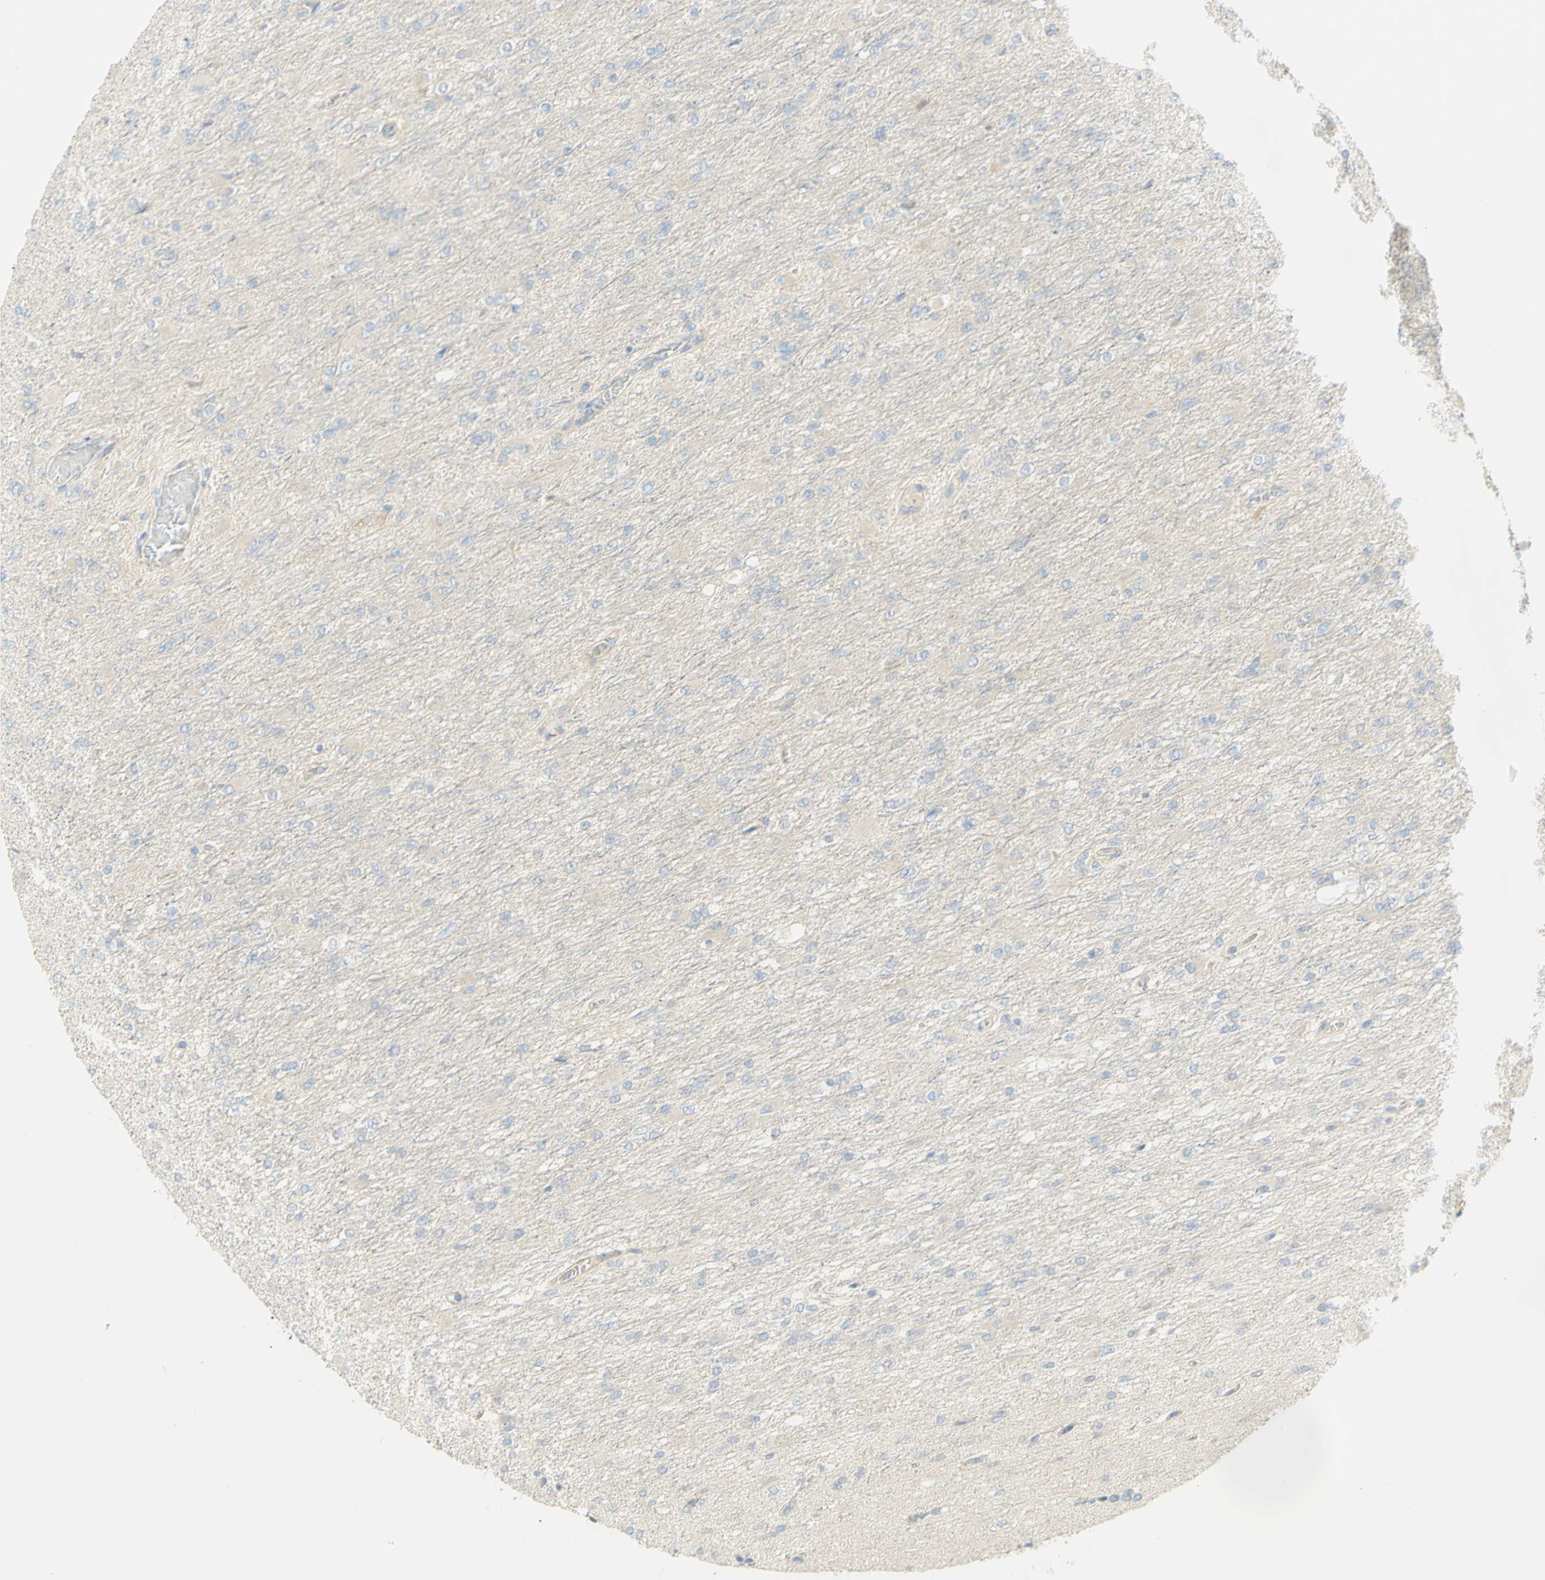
{"staining": {"intensity": "negative", "quantity": "none", "location": "none"}, "tissue": "glioma", "cell_type": "Tumor cells", "image_type": "cancer", "snomed": [{"axis": "morphology", "description": "Glioma, malignant, High grade"}, {"axis": "topography", "description": "Cerebral cortex"}], "caption": "Protein analysis of malignant high-grade glioma exhibits no significant staining in tumor cells.", "gene": "GCNT3", "patient": {"sex": "female", "age": 36}}